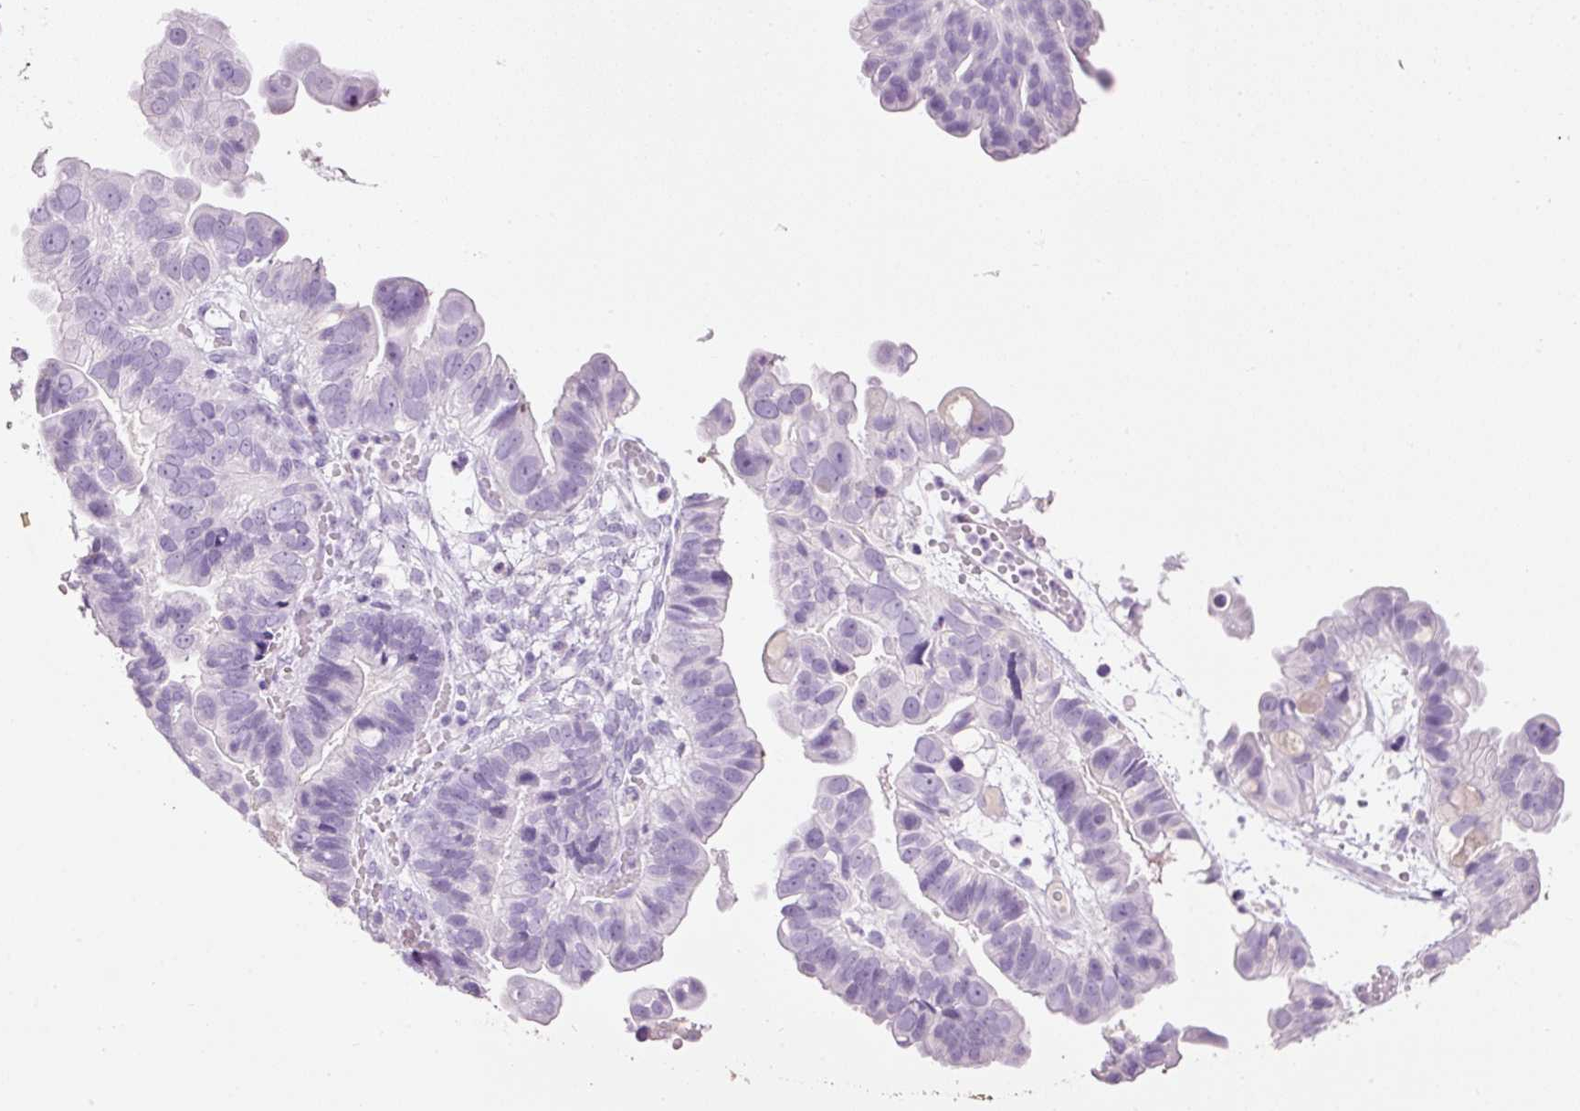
{"staining": {"intensity": "negative", "quantity": "none", "location": "none"}, "tissue": "ovarian cancer", "cell_type": "Tumor cells", "image_type": "cancer", "snomed": [{"axis": "morphology", "description": "Cystadenocarcinoma, serous, NOS"}, {"axis": "topography", "description": "Ovary"}], "caption": "There is no significant expression in tumor cells of serous cystadenocarcinoma (ovarian).", "gene": "MFAP4", "patient": {"sex": "female", "age": 56}}